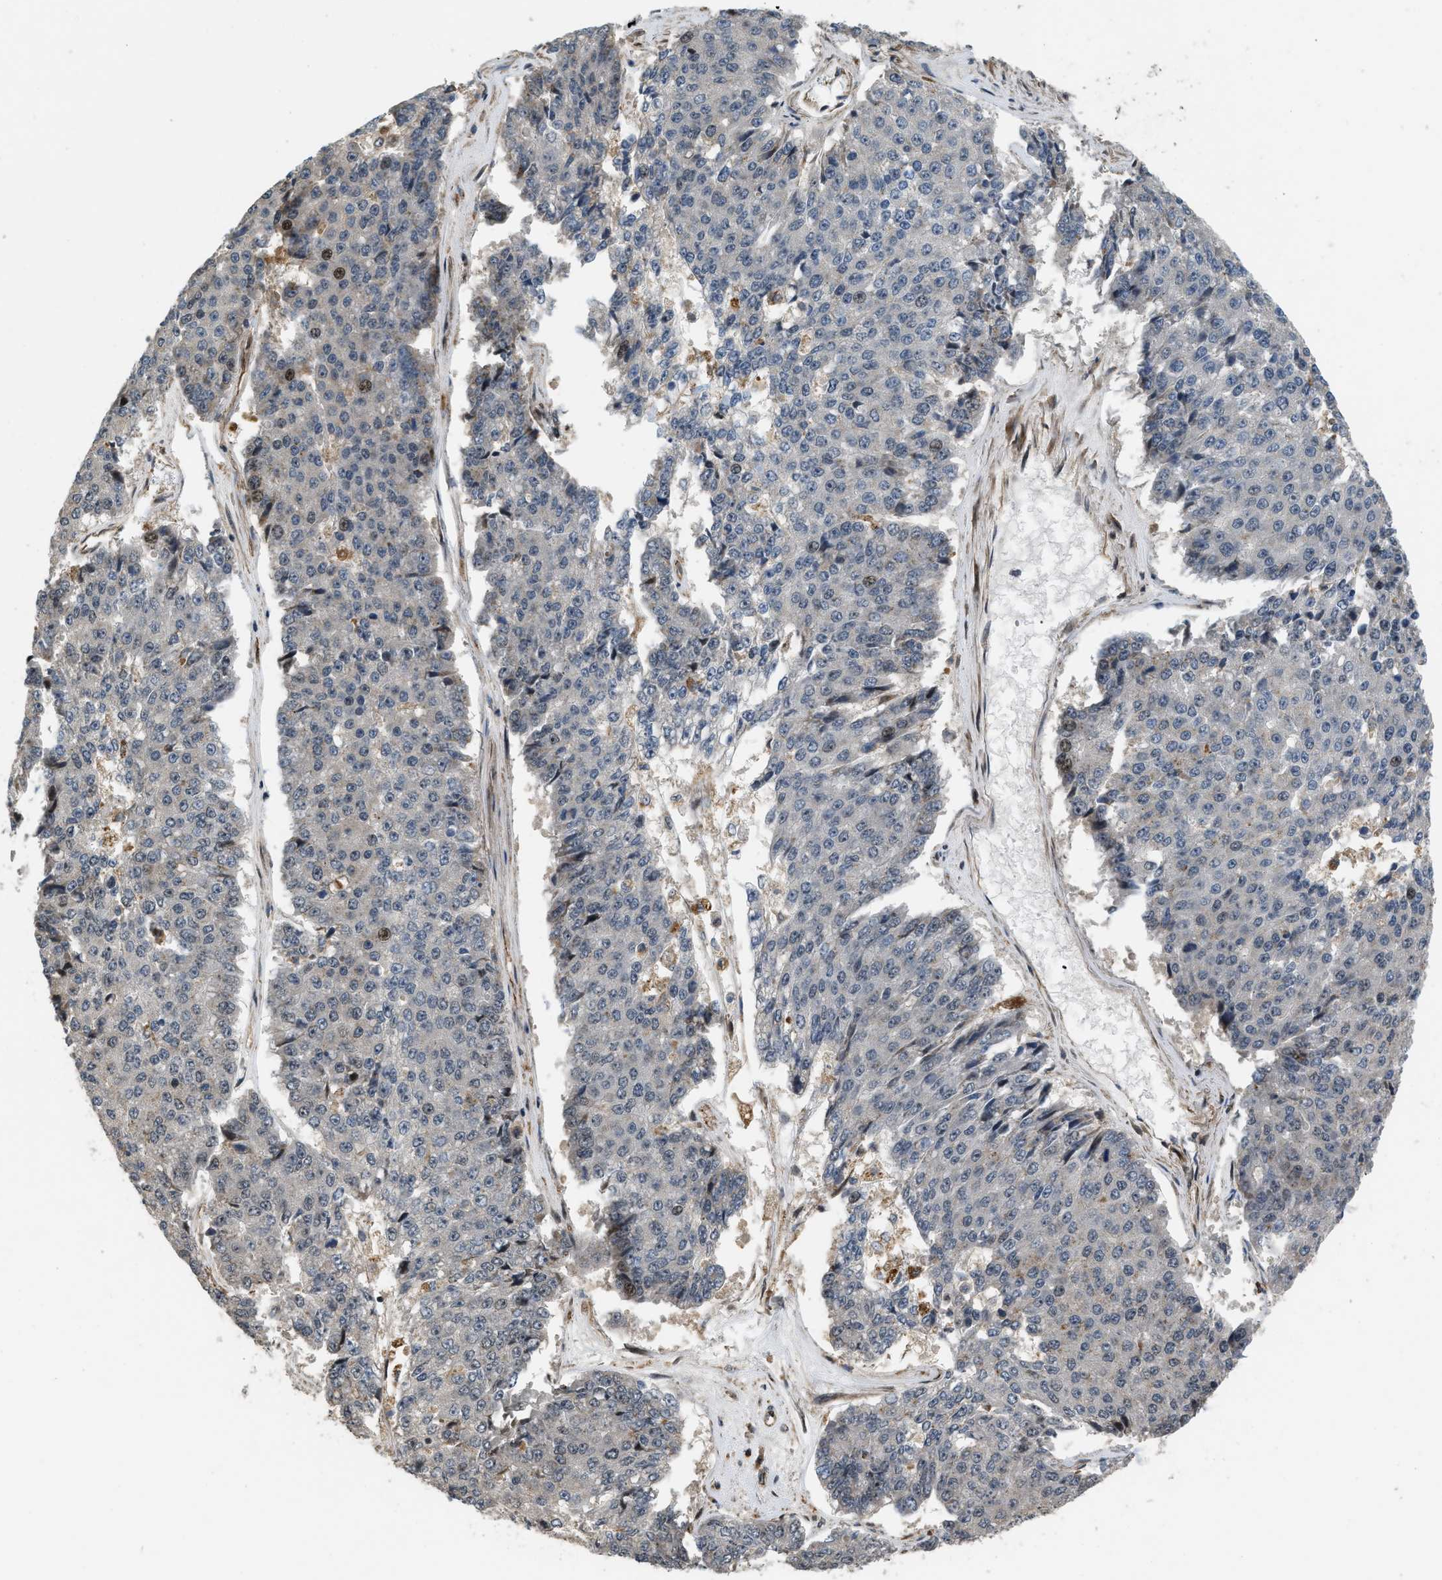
{"staining": {"intensity": "moderate", "quantity": "<25%", "location": "nuclear"}, "tissue": "pancreatic cancer", "cell_type": "Tumor cells", "image_type": "cancer", "snomed": [{"axis": "morphology", "description": "Adenocarcinoma, NOS"}, {"axis": "topography", "description": "Pancreas"}], "caption": "Protein analysis of pancreatic adenocarcinoma tissue demonstrates moderate nuclear expression in approximately <25% of tumor cells.", "gene": "LTA4H", "patient": {"sex": "male", "age": 50}}